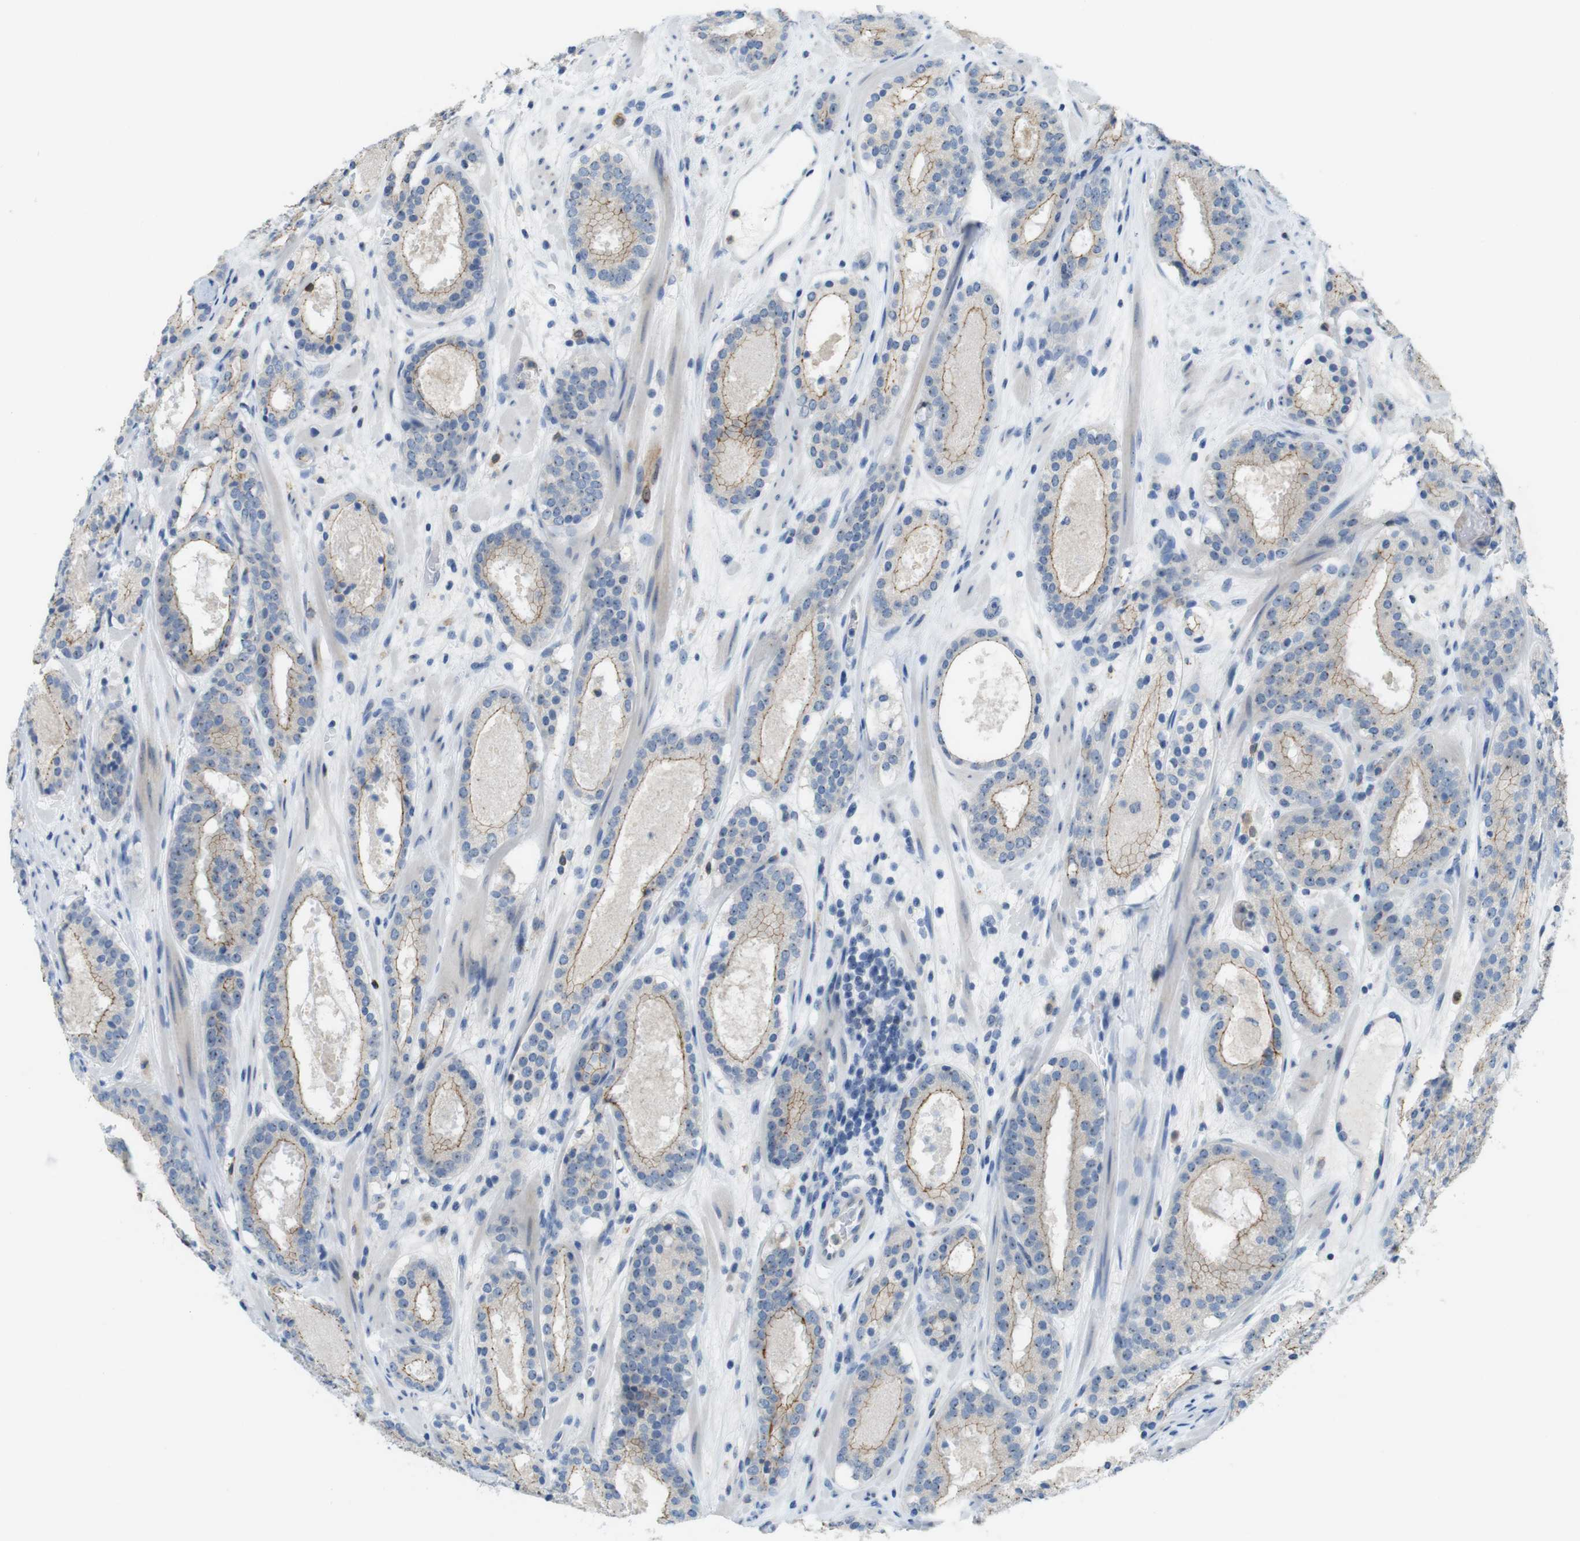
{"staining": {"intensity": "weak", "quantity": "25%-75%", "location": "cytoplasmic/membranous"}, "tissue": "prostate cancer", "cell_type": "Tumor cells", "image_type": "cancer", "snomed": [{"axis": "morphology", "description": "Adenocarcinoma, Low grade"}, {"axis": "topography", "description": "Prostate"}], "caption": "This is a micrograph of IHC staining of prostate cancer (adenocarcinoma (low-grade)), which shows weak positivity in the cytoplasmic/membranous of tumor cells.", "gene": "TJP3", "patient": {"sex": "male", "age": 69}}